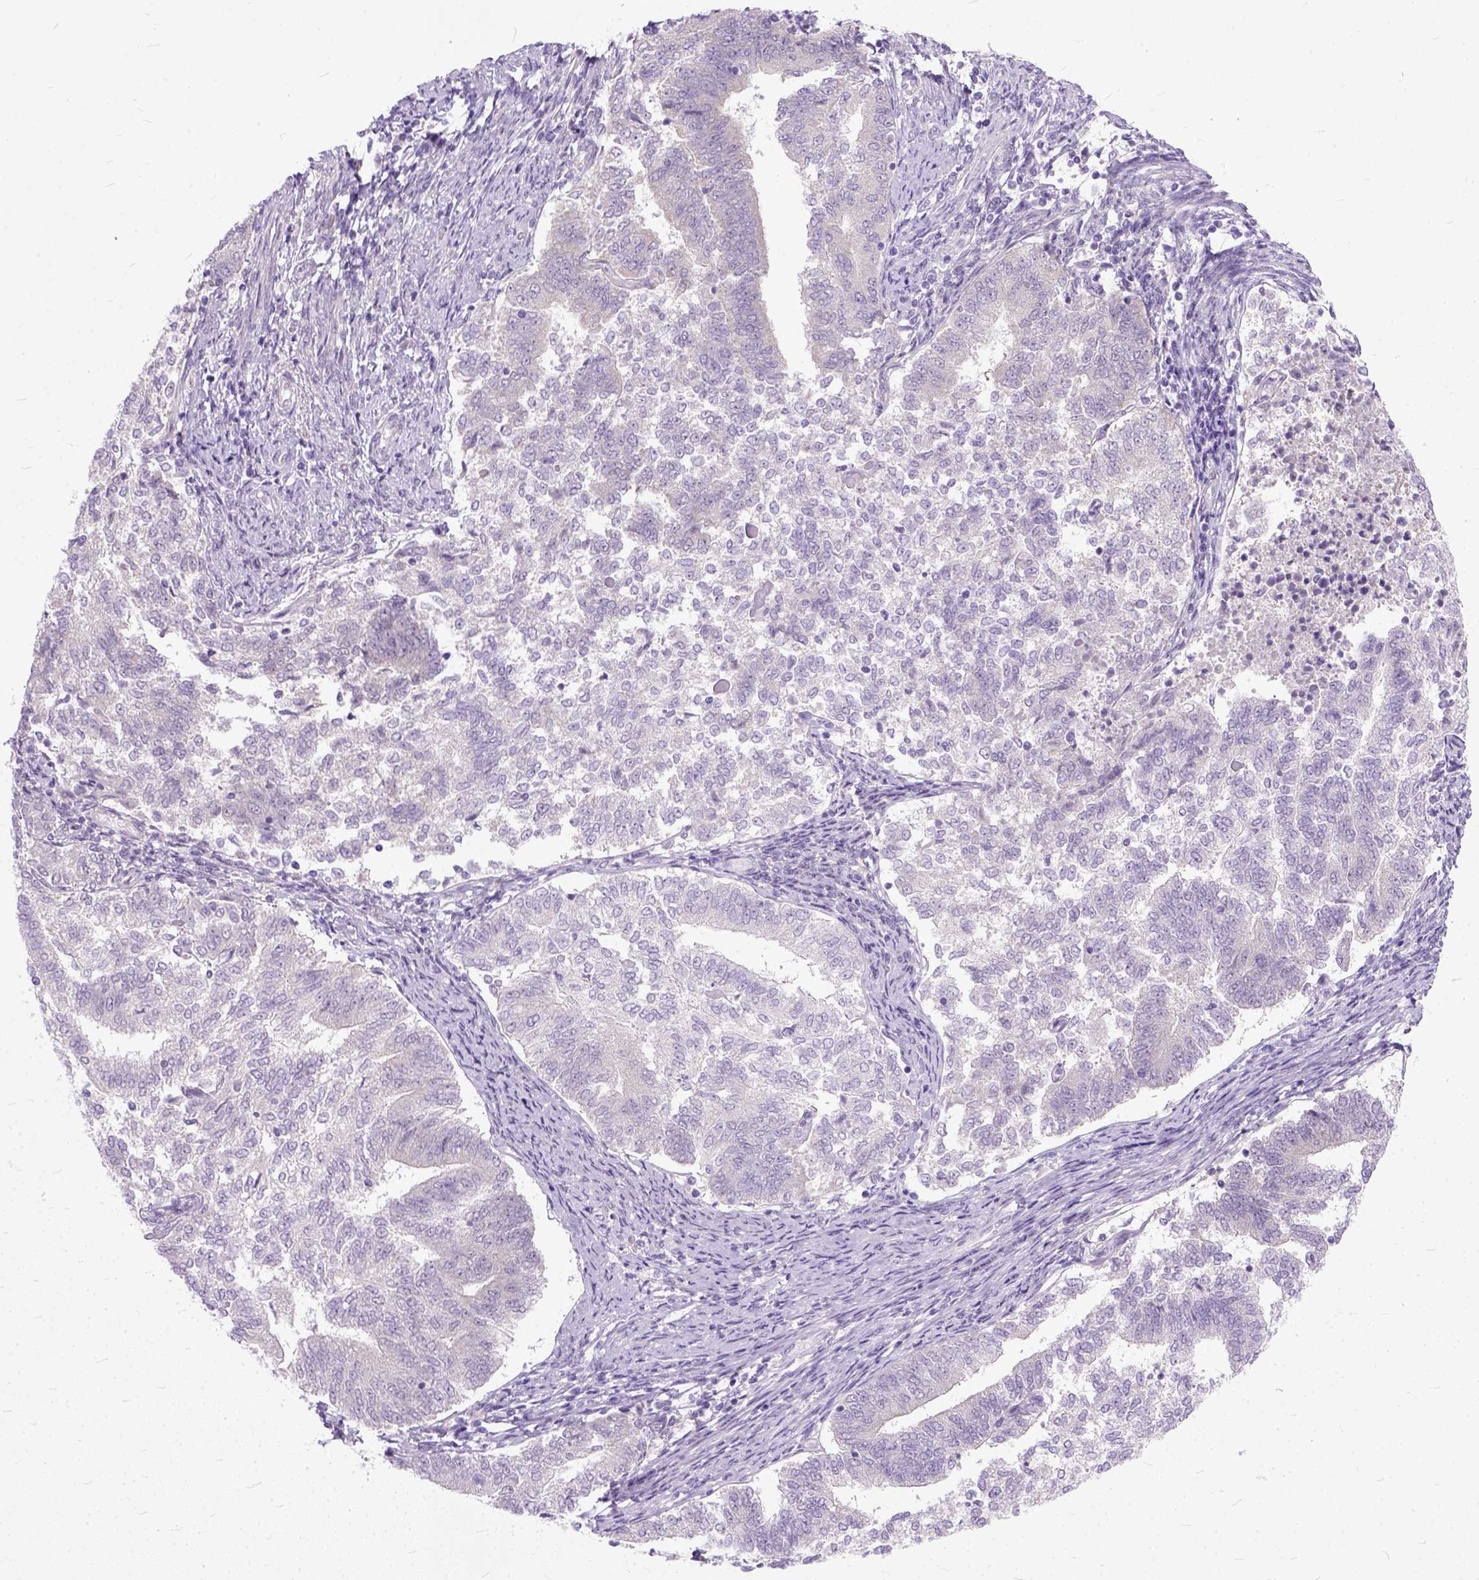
{"staining": {"intensity": "negative", "quantity": "none", "location": "none"}, "tissue": "endometrial cancer", "cell_type": "Tumor cells", "image_type": "cancer", "snomed": [{"axis": "morphology", "description": "Adenocarcinoma, NOS"}, {"axis": "topography", "description": "Endometrium"}], "caption": "DAB immunohistochemical staining of endometrial adenocarcinoma exhibits no significant expression in tumor cells.", "gene": "TCEAL7", "patient": {"sex": "female", "age": 65}}